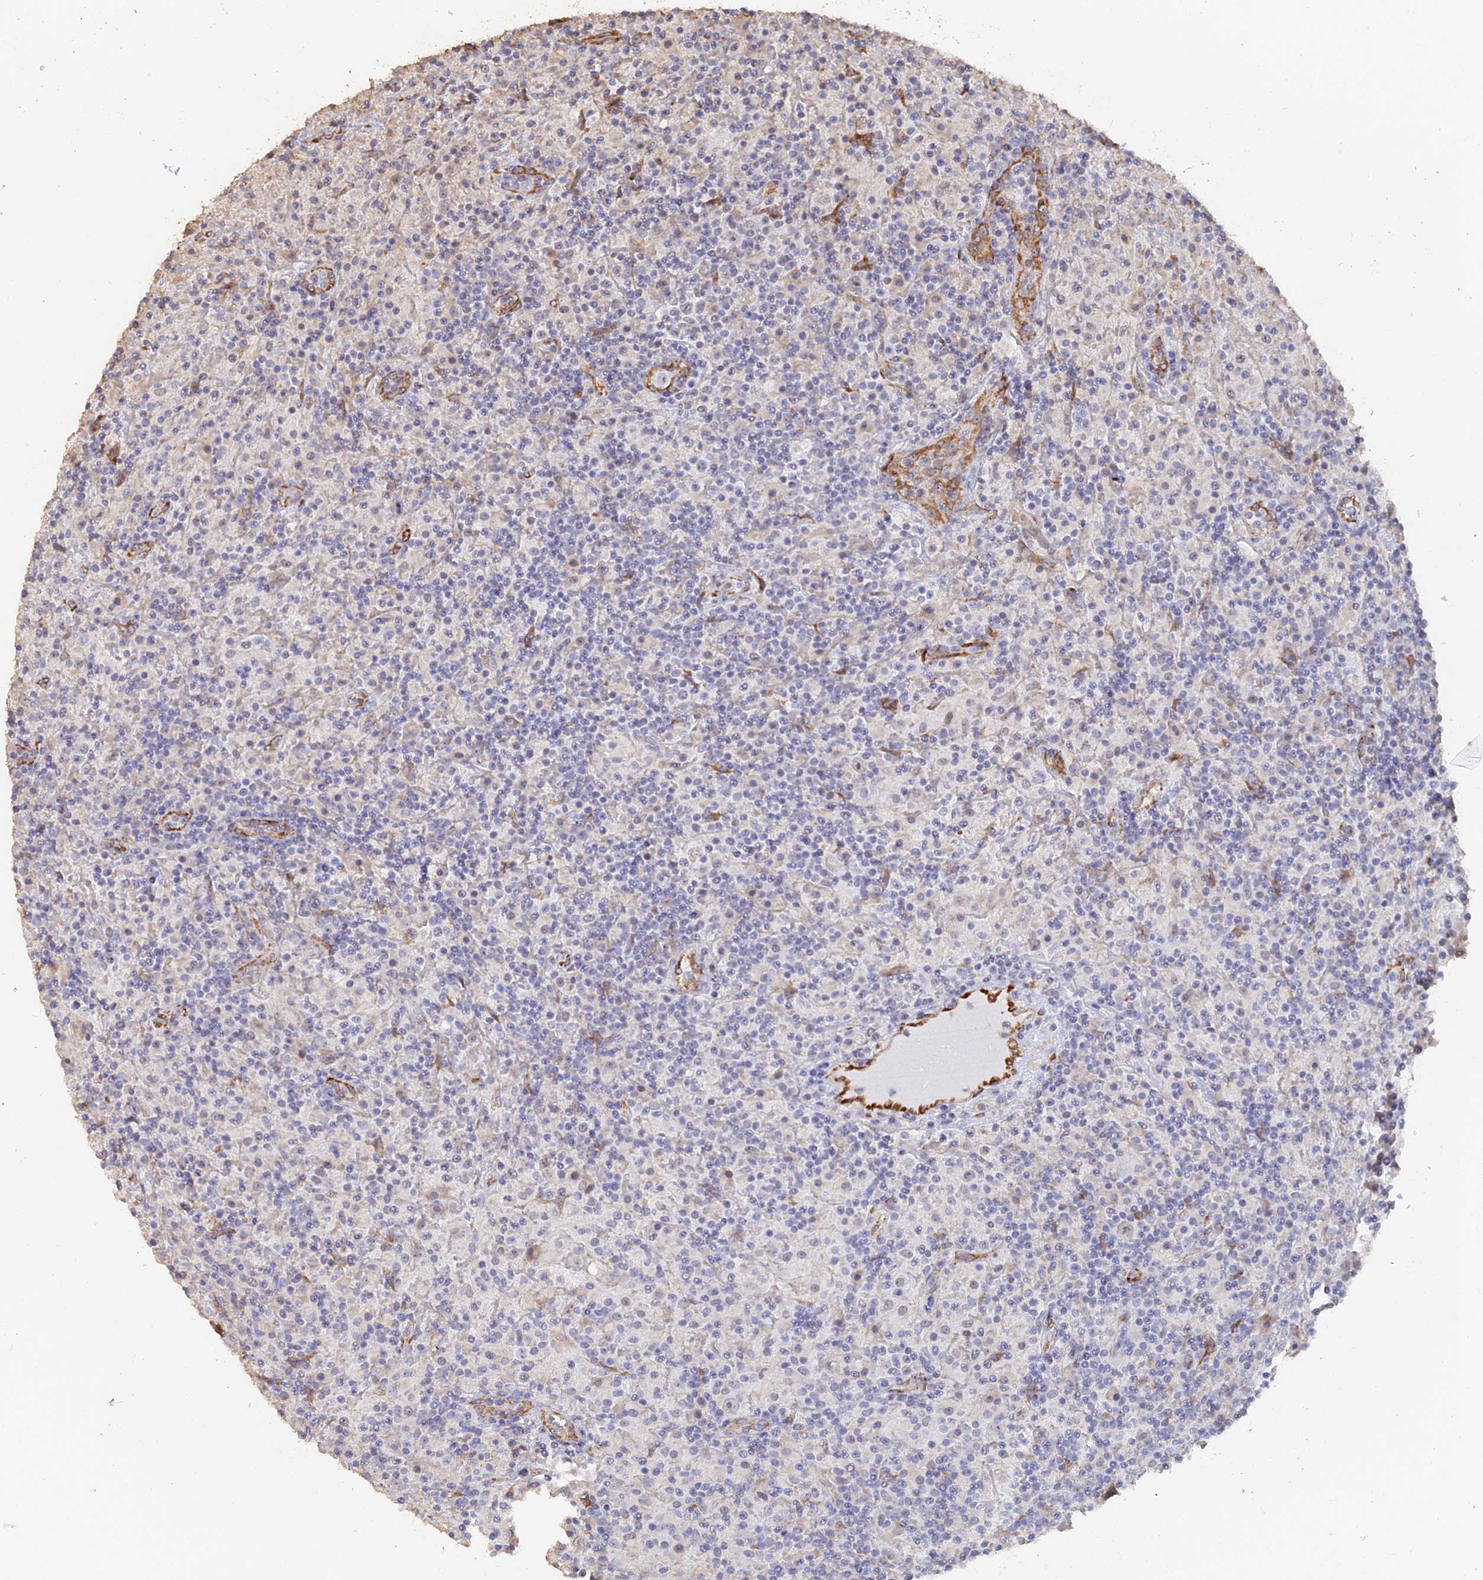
{"staining": {"intensity": "weak", "quantity": "<25%", "location": "nuclear"}, "tissue": "lymphoma", "cell_type": "Tumor cells", "image_type": "cancer", "snomed": [{"axis": "morphology", "description": "Hodgkin's disease, NOS"}, {"axis": "topography", "description": "Lymph node"}], "caption": "IHC histopathology image of Hodgkin's disease stained for a protein (brown), which shows no staining in tumor cells. (Brightfield microscopy of DAB immunohistochemistry at high magnification).", "gene": "SEMG2", "patient": {"sex": "male", "age": 70}}